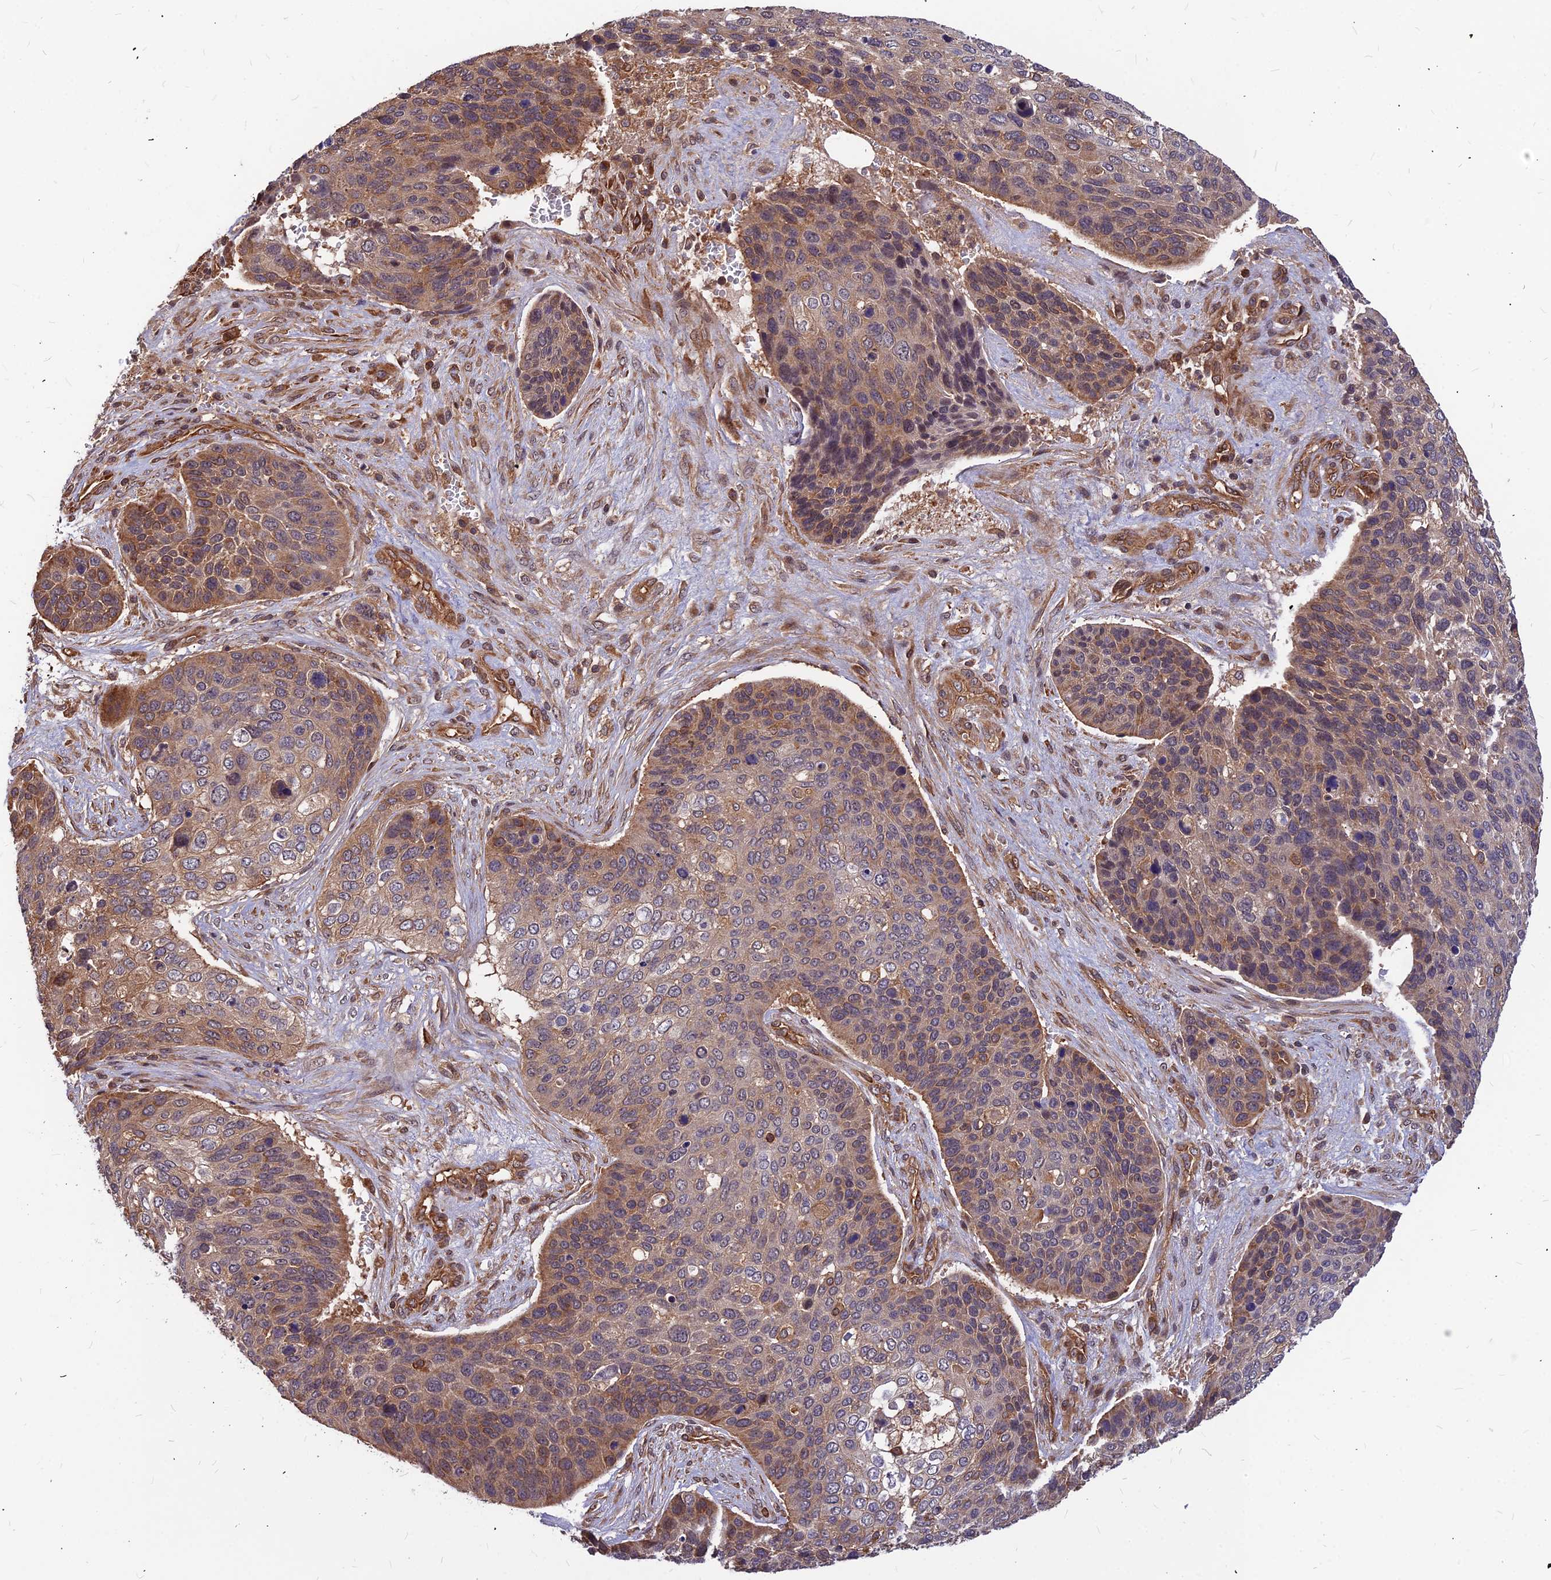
{"staining": {"intensity": "moderate", "quantity": ">75%", "location": "cytoplasmic/membranous"}, "tissue": "skin cancer", "cell_type": "Tumor cells", "image_type": "cancer", "snomed": [{"axis": "morphology", "description": "Basal cell carcinoma"}, {"axis": "topography", "description": "Skin"}], "caption": "A brown stain highlights moderate cytoplasmic/membranous positivity of a protein in basal cell carcinoma (skin) tumor cells. (IHC, brightfield microscopy, high magnification).", "gene": "ZNF467", "patient": {"sex": "female", "age": 74}}